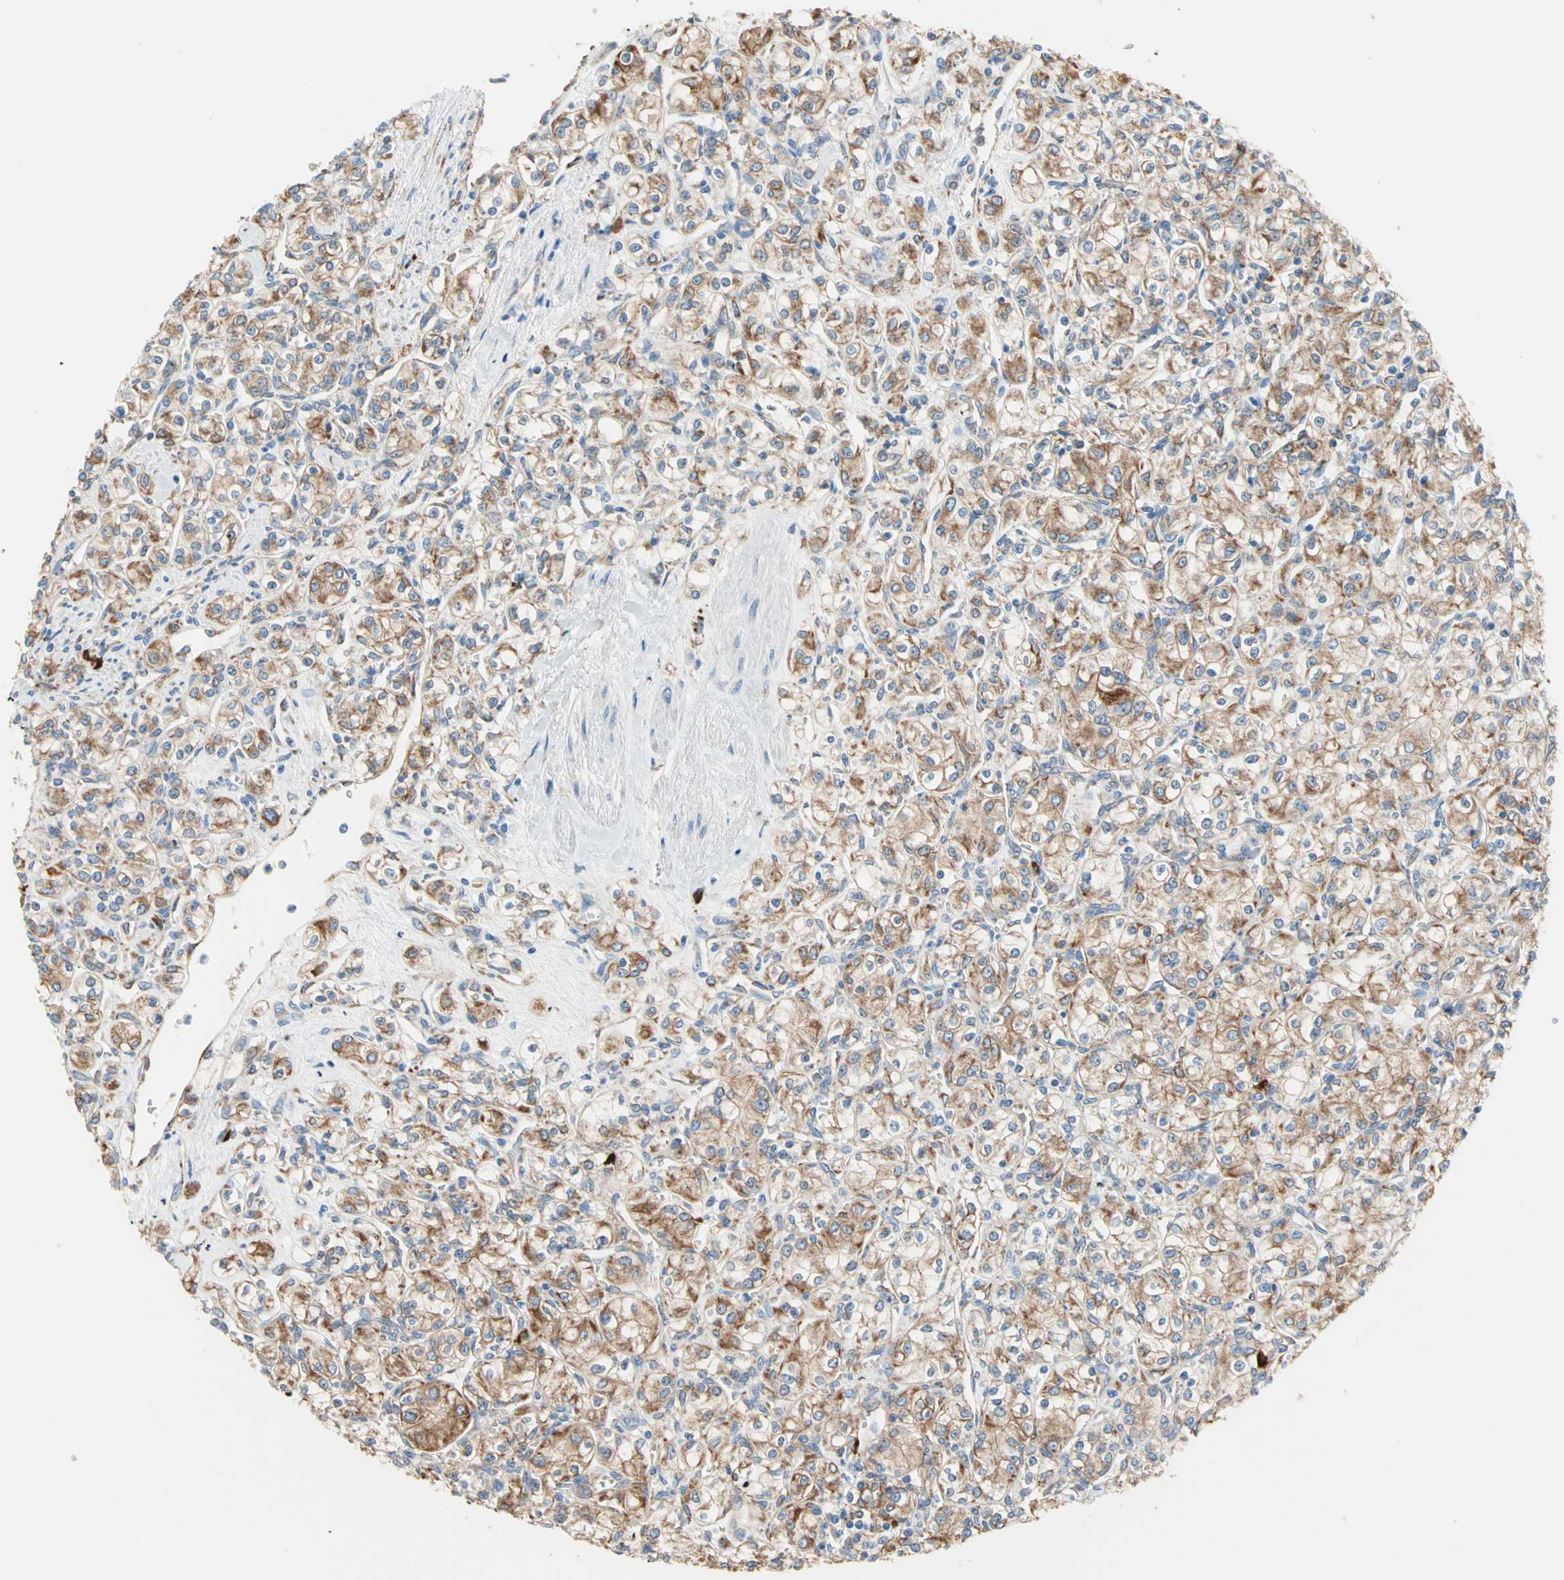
{"staining": {"intensity": "moderate", "quantity": ">75%", "location": "cytoplasmic/membranous"}, "tissue": "renal cancer", "cell_type": "Tumor cells", "image_type": "cancer", "snomed": [{"axis": "morphology", "description": "Adenocarcinoma, NOS"}, {"axis": "topography", "description": "Kidney"}], "caption": "Immunohistochemical staining of human renal adenocarcinoma reveals medium levels of moderate cytoplasmic/membranous protein expression in approximately >75% of tumor cells. (IHC, brightfield microscopy, high magnification).", "gene": "PLCXD1", "patient": {"sex": "male", "age": 77}}